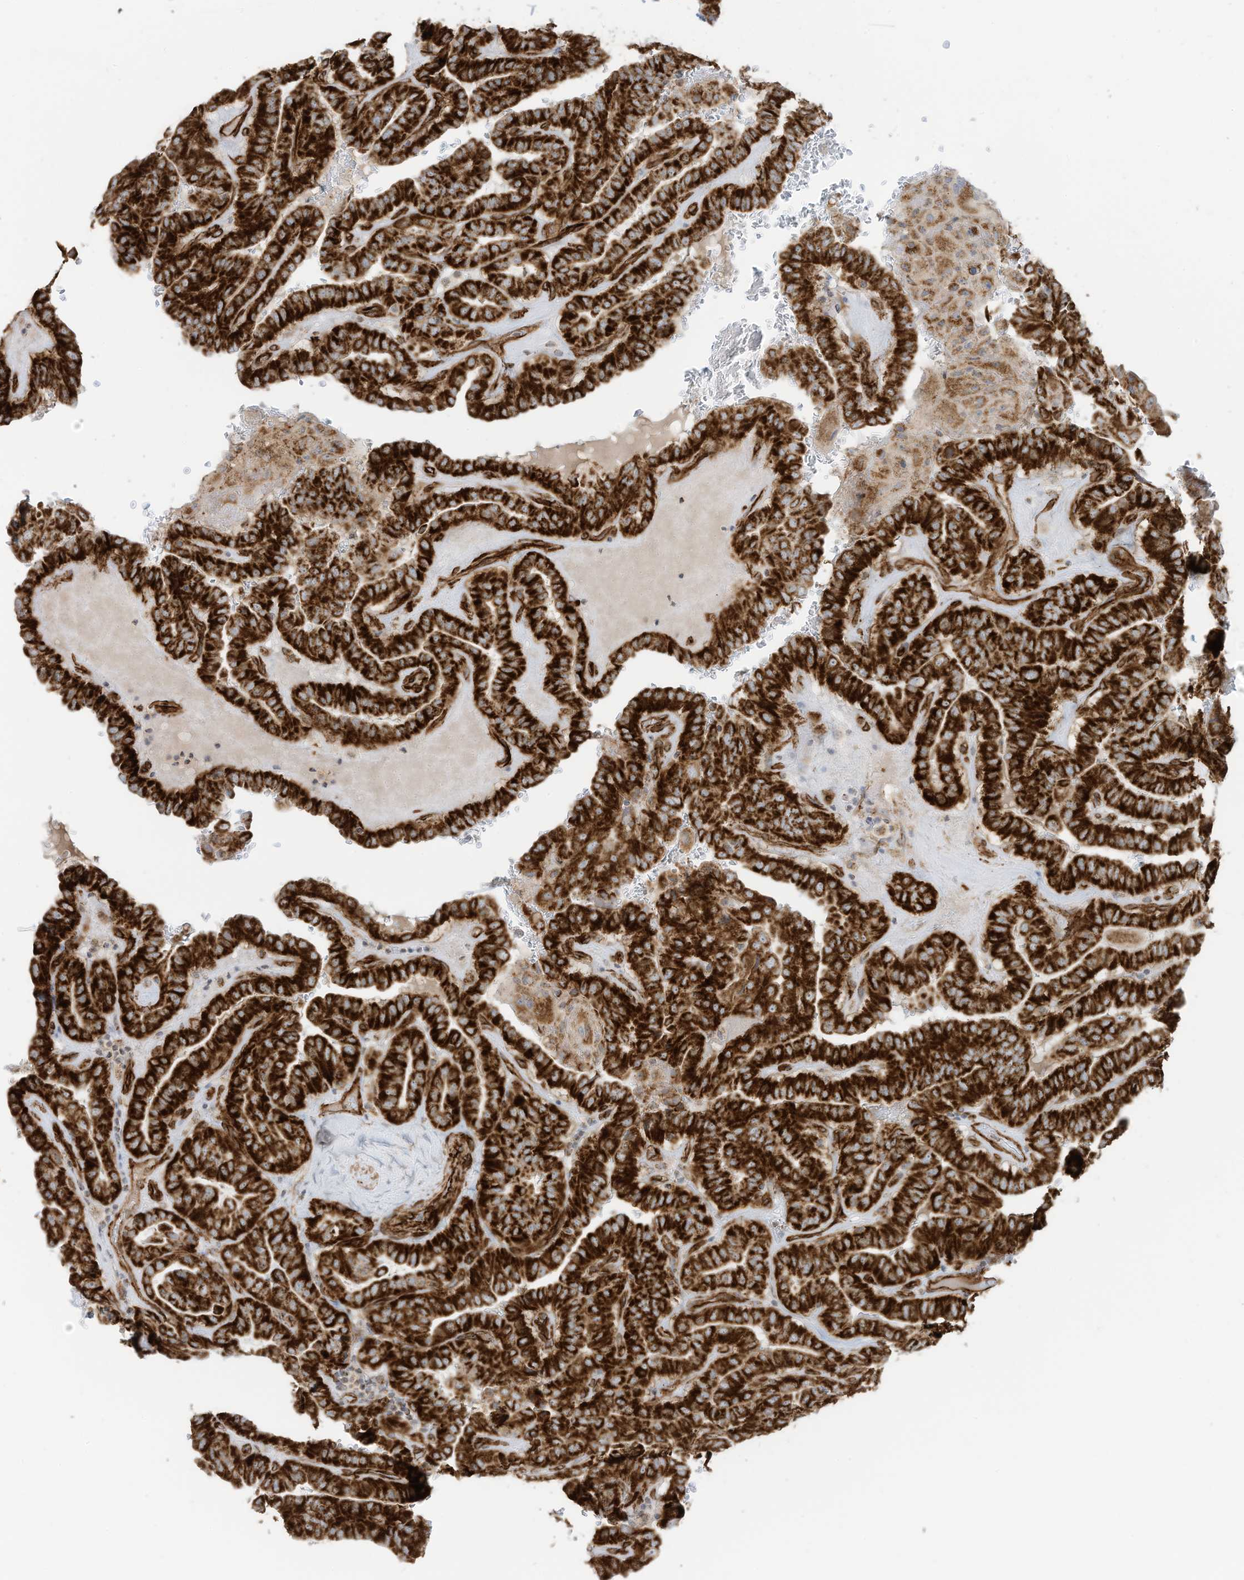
{"staining": {"intensity": "strong", "quantity": ">75%", "location": "cytoplasmic/membranous"}, "tissue": "thyroid cancer", "cell_type": "Tumor cells", "image_type": "cancer", "snomed": [{"axis": "morphology", "description": "Papillary adenocarcinoma, NOS"}, {"axis": "topography", "description": "Thyroid gland"}], "caption": "Immunohistochemical staining of thyroid cancer exhibits strong cytoplasmic/membranous protein positivity in about >75% of tumor cells. Using DAB (3,3'-diaminobenzidine) (brown) and hematoxylin (blue) stains, captured at high magnification using brightfield microscopy.", "gene": "ABCB7", "patient": {"sex": "male", "age": 77}}